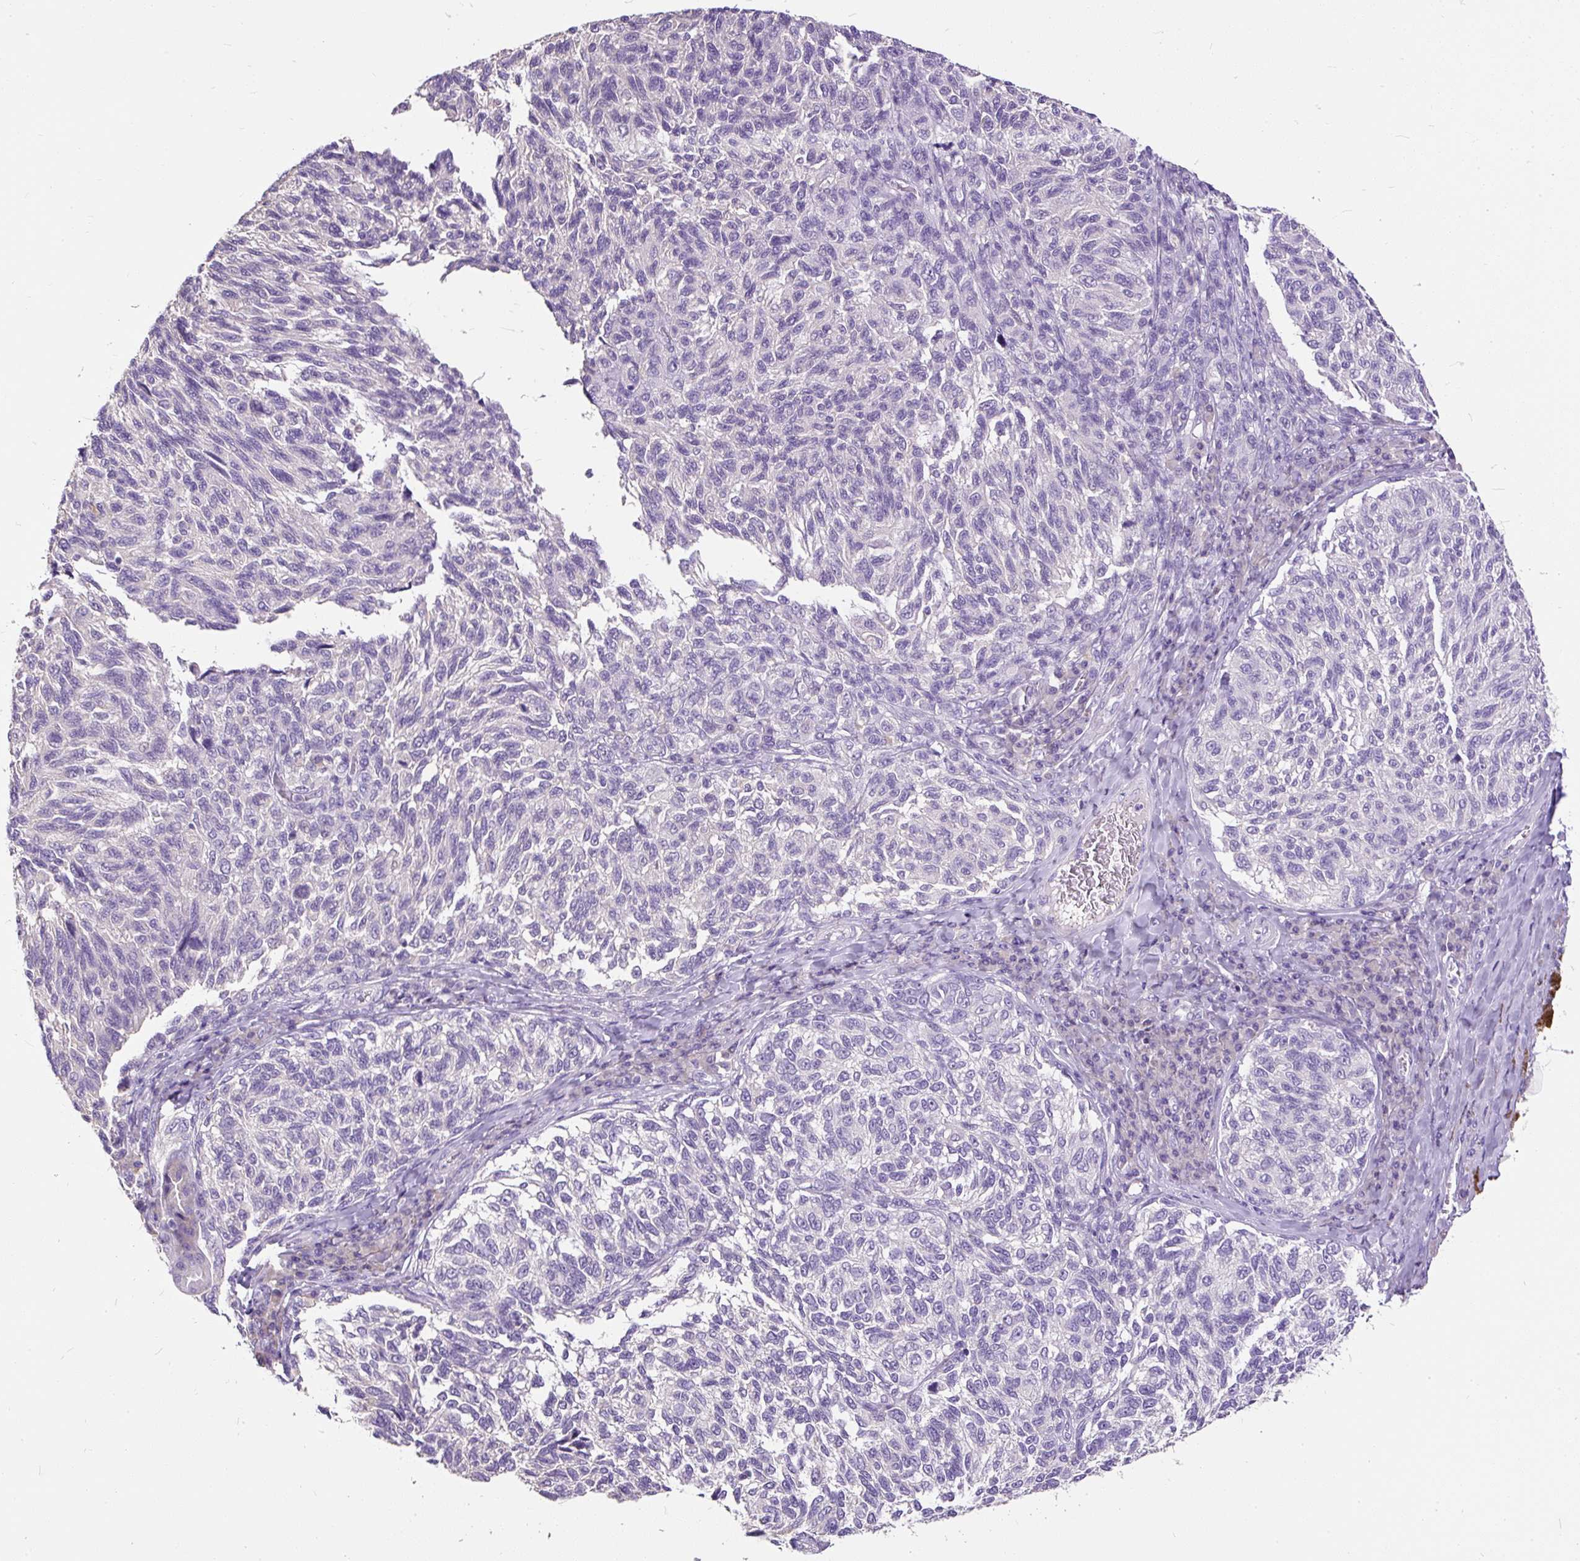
{"staining": {"intensity": "negative", "quantity": "none", "location": "none"}, "tissue": "melanoma", "cell_type": "Tumor cells", "image_type": "cancer", "snomed": [{"axis": "morphology", "description": "Malignant melanoma, NOS"}, {"axis": "topography", "description": "Skin"}], "caption": "A micrograph of malignant melanoma stained for a protein reveals no brown staining in tumor cells.", "gene": "GBX1", "patient": {"sex": "female", "age": 73}}